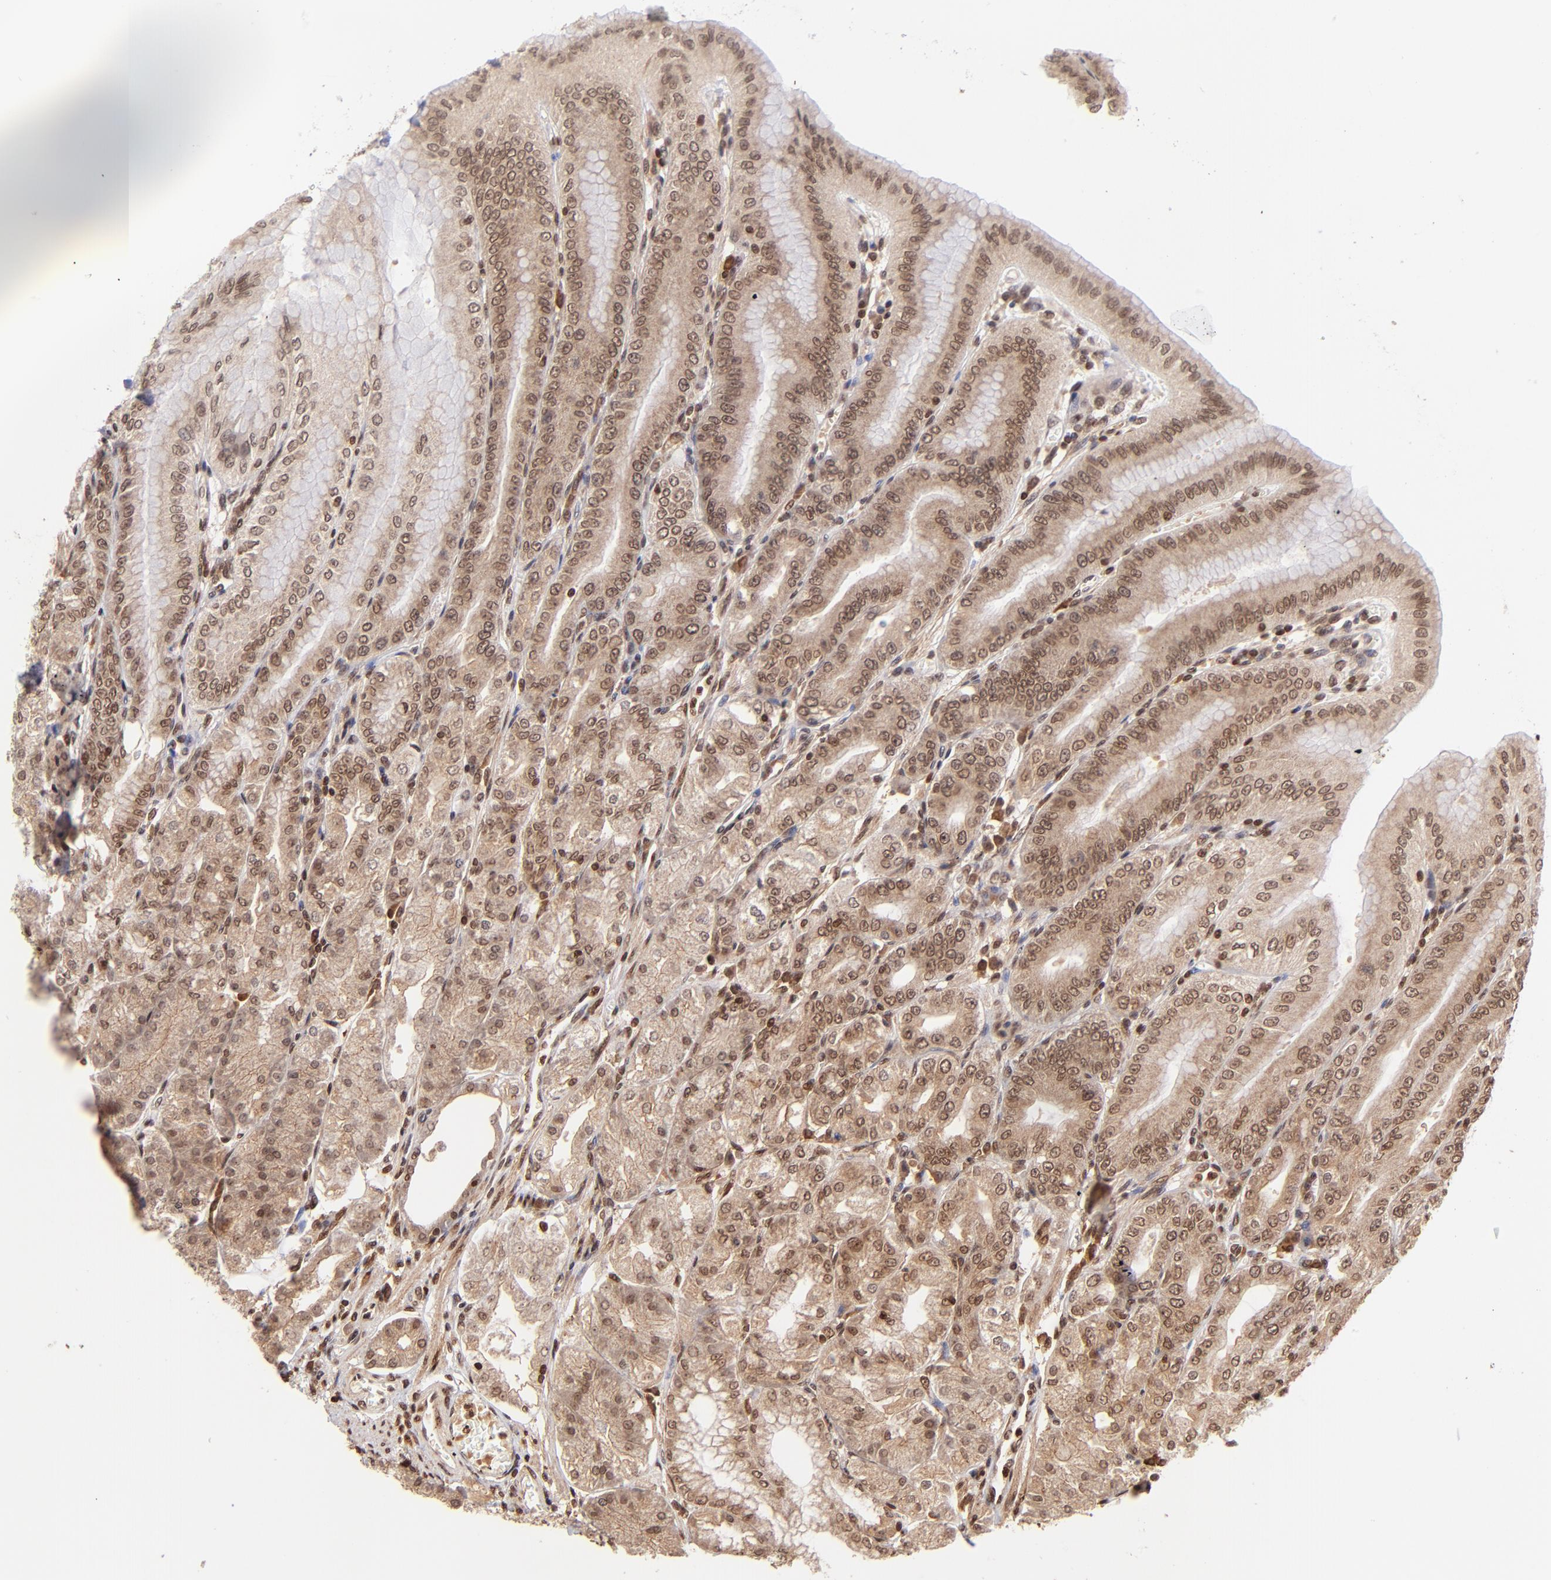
{"staining": {"intensity": "moderate", "quantity": ">75%", "location": "cytoplasmic/membranous,nuclear"}, "tissue": "stomach", "cell_type": "Glandular cells", "image_type": "normal", "snomed": [{"axis": "morphology", "description": "Normal tissue, NOS"}, {"axis": "topography", "description": "Stomach, lower"}], "caption": "Protein expression analysis of normal stomach displays moderate cytoplasmic/membranous,nuclear positivity in about >75% of glandular cells.", "gene": "WDR25", "patient": {"sex": "male", "age": 71}}